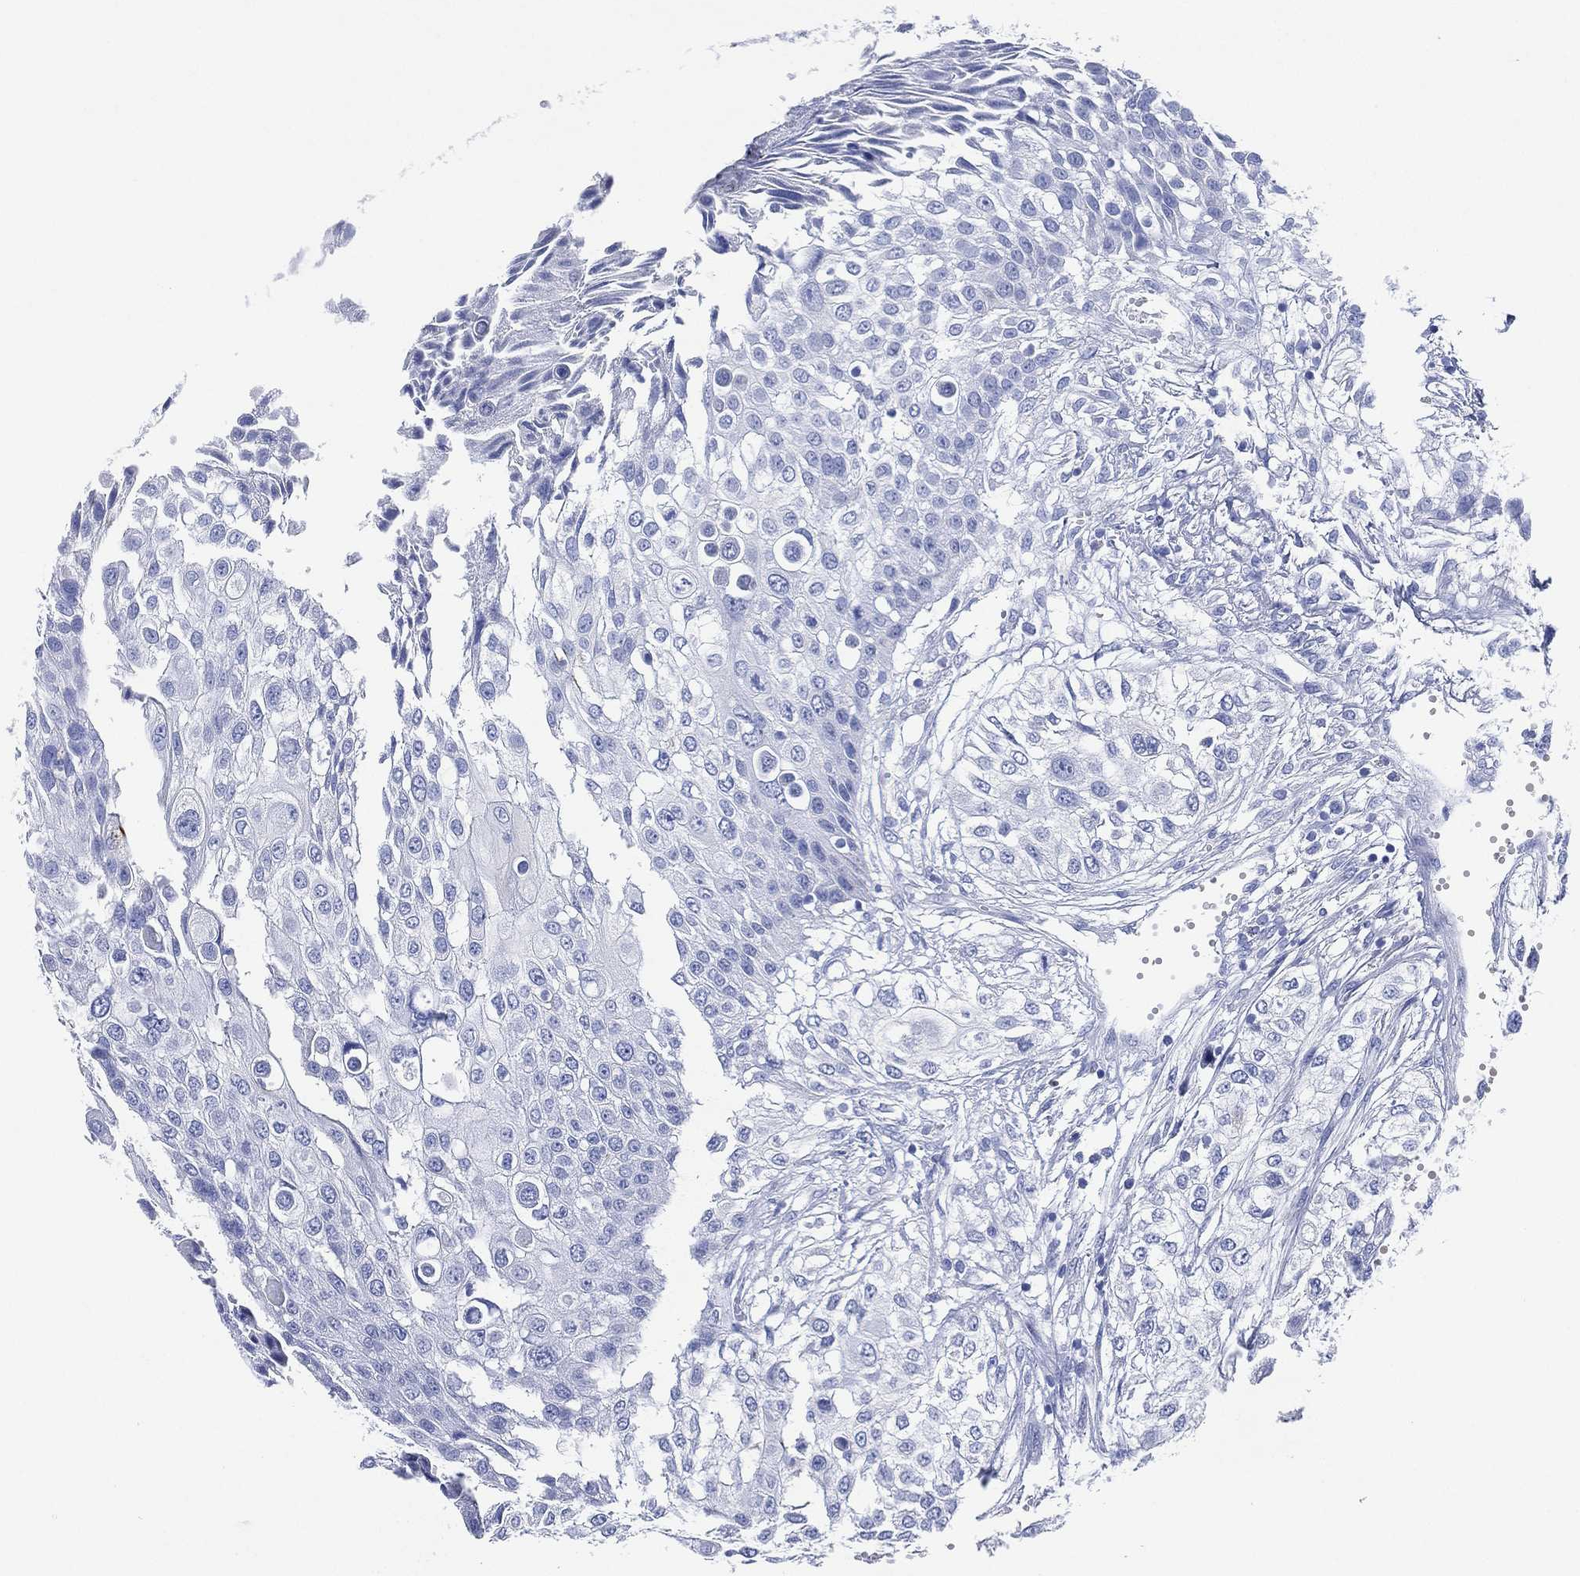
{"staining": {"intensity": "negative", "quantity": "none", "location": "none"}, "tissue": "urothelial cancer", "cell_type": "Tumor cells", "image_type": "cancer", "snomed": [{"axis": "morphology", "description": "Urothelial carcinoma, High grade"}, {"axis": "topography", "description": "Urinary bladder"}], "caption": "Urothelial carcinoma (high-grade) was stained to show a protein in brown. There is no significant staining in tumor cells.", "gene": "SLC9C2", "patient": {"sex": "female", "age": 79}}